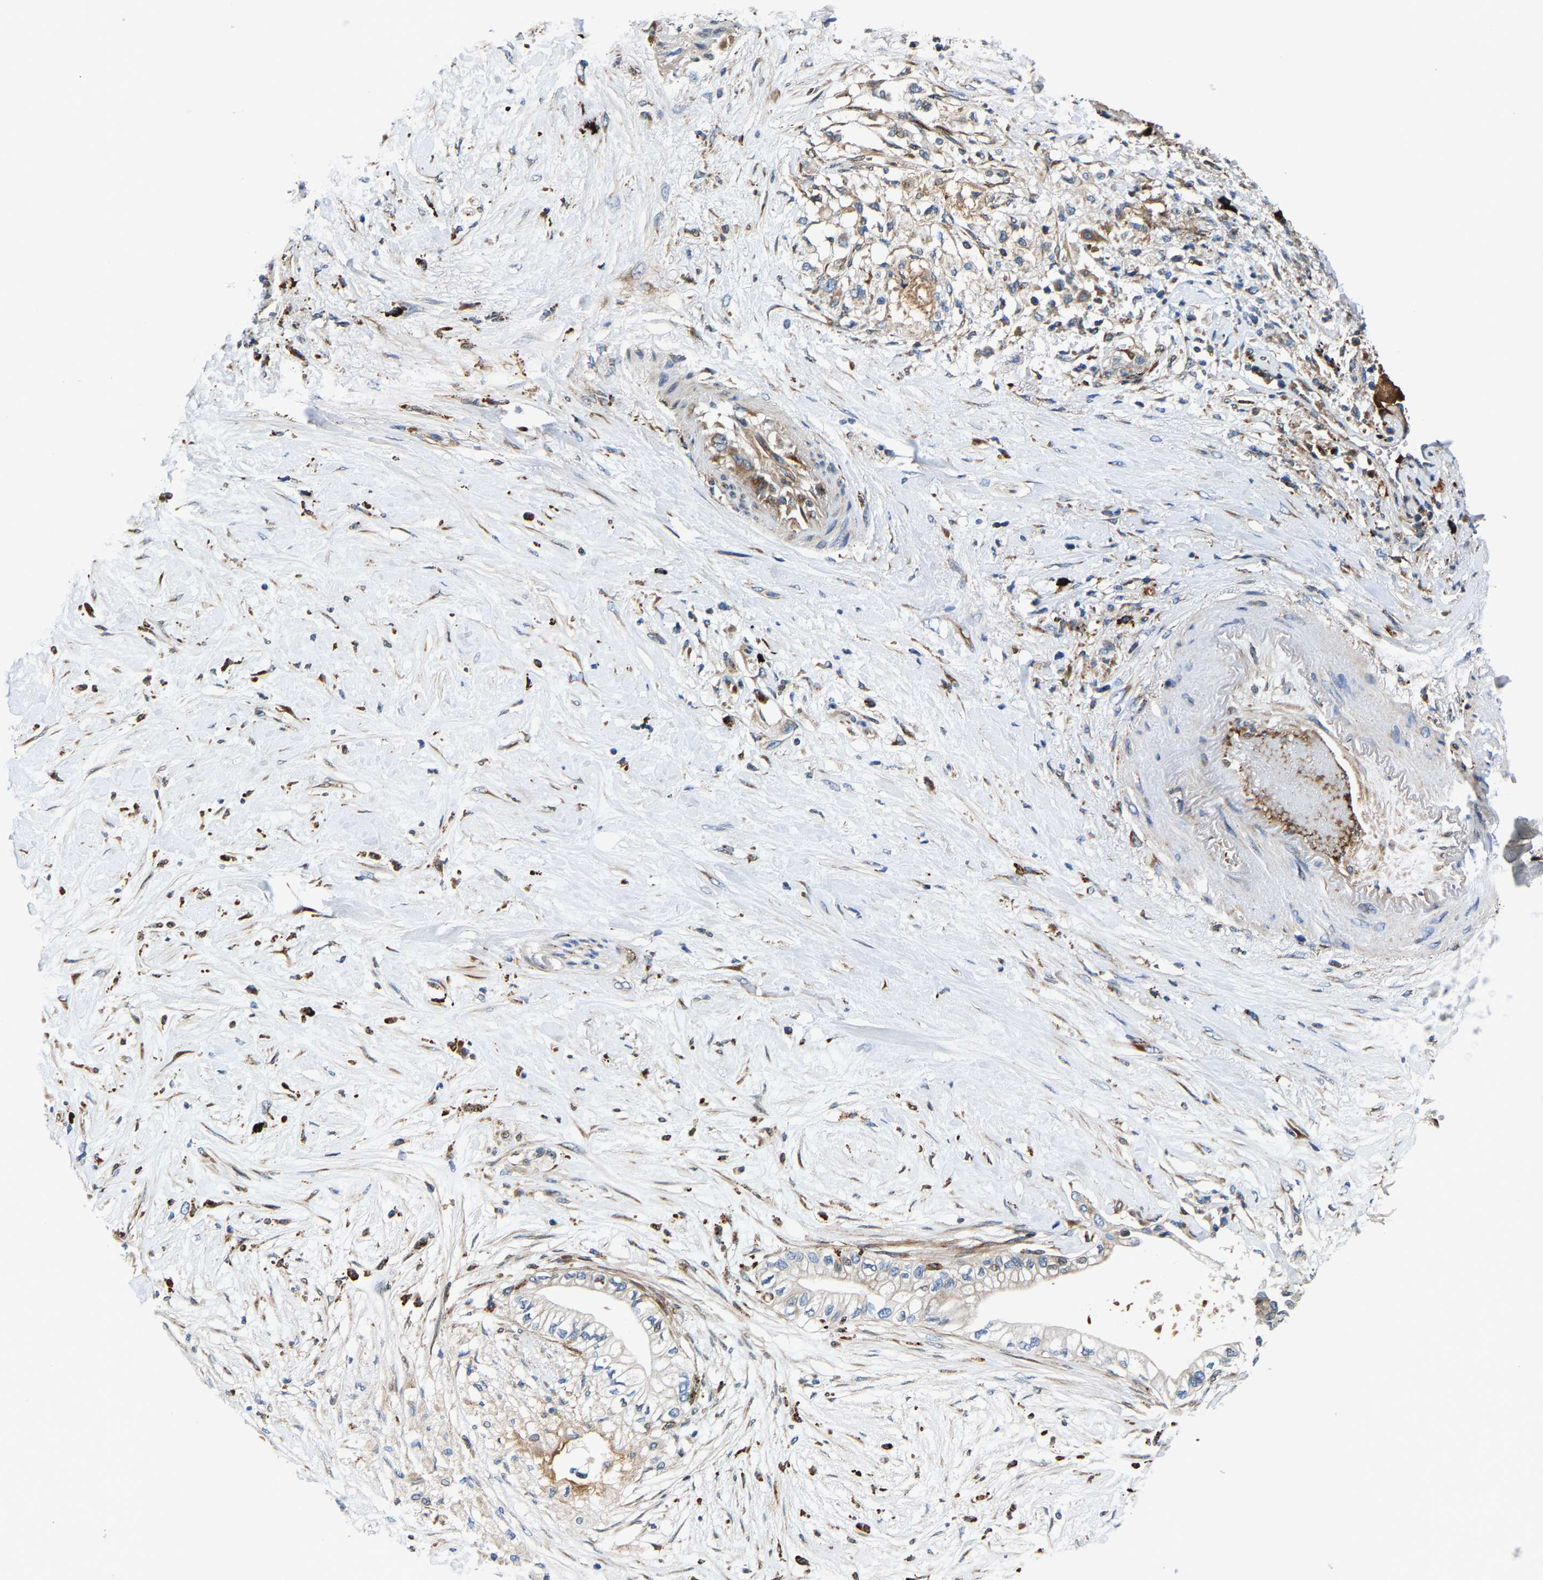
{"staining": {"intensity": "moderate", "quantity": "<25%", "location": "cytoplasmic/membranous"}, "tissue": "pancreatic cancer", "cell_type": "Tumor cells", "image_type": "cancer", "snomed": [{"axis": "morphology", "description": "Normal tissue, NOS"}, {"axis": "morphology", "description": "Adenocarcinoma, NOS"}, {"axis": "topography", "description": "Pancreas"}, {"axis": "topography", "description": "Duodenum"}], "caption": "Immunohistochemistry of human pancreatic cancer (adenocarcinoma) exhibits low levels of moderate cytoplasmic/membranous positivity in approximately <25% of tumor cells.", "gene": "DPP7", "patient": {"sex": "female", "age": 60}}